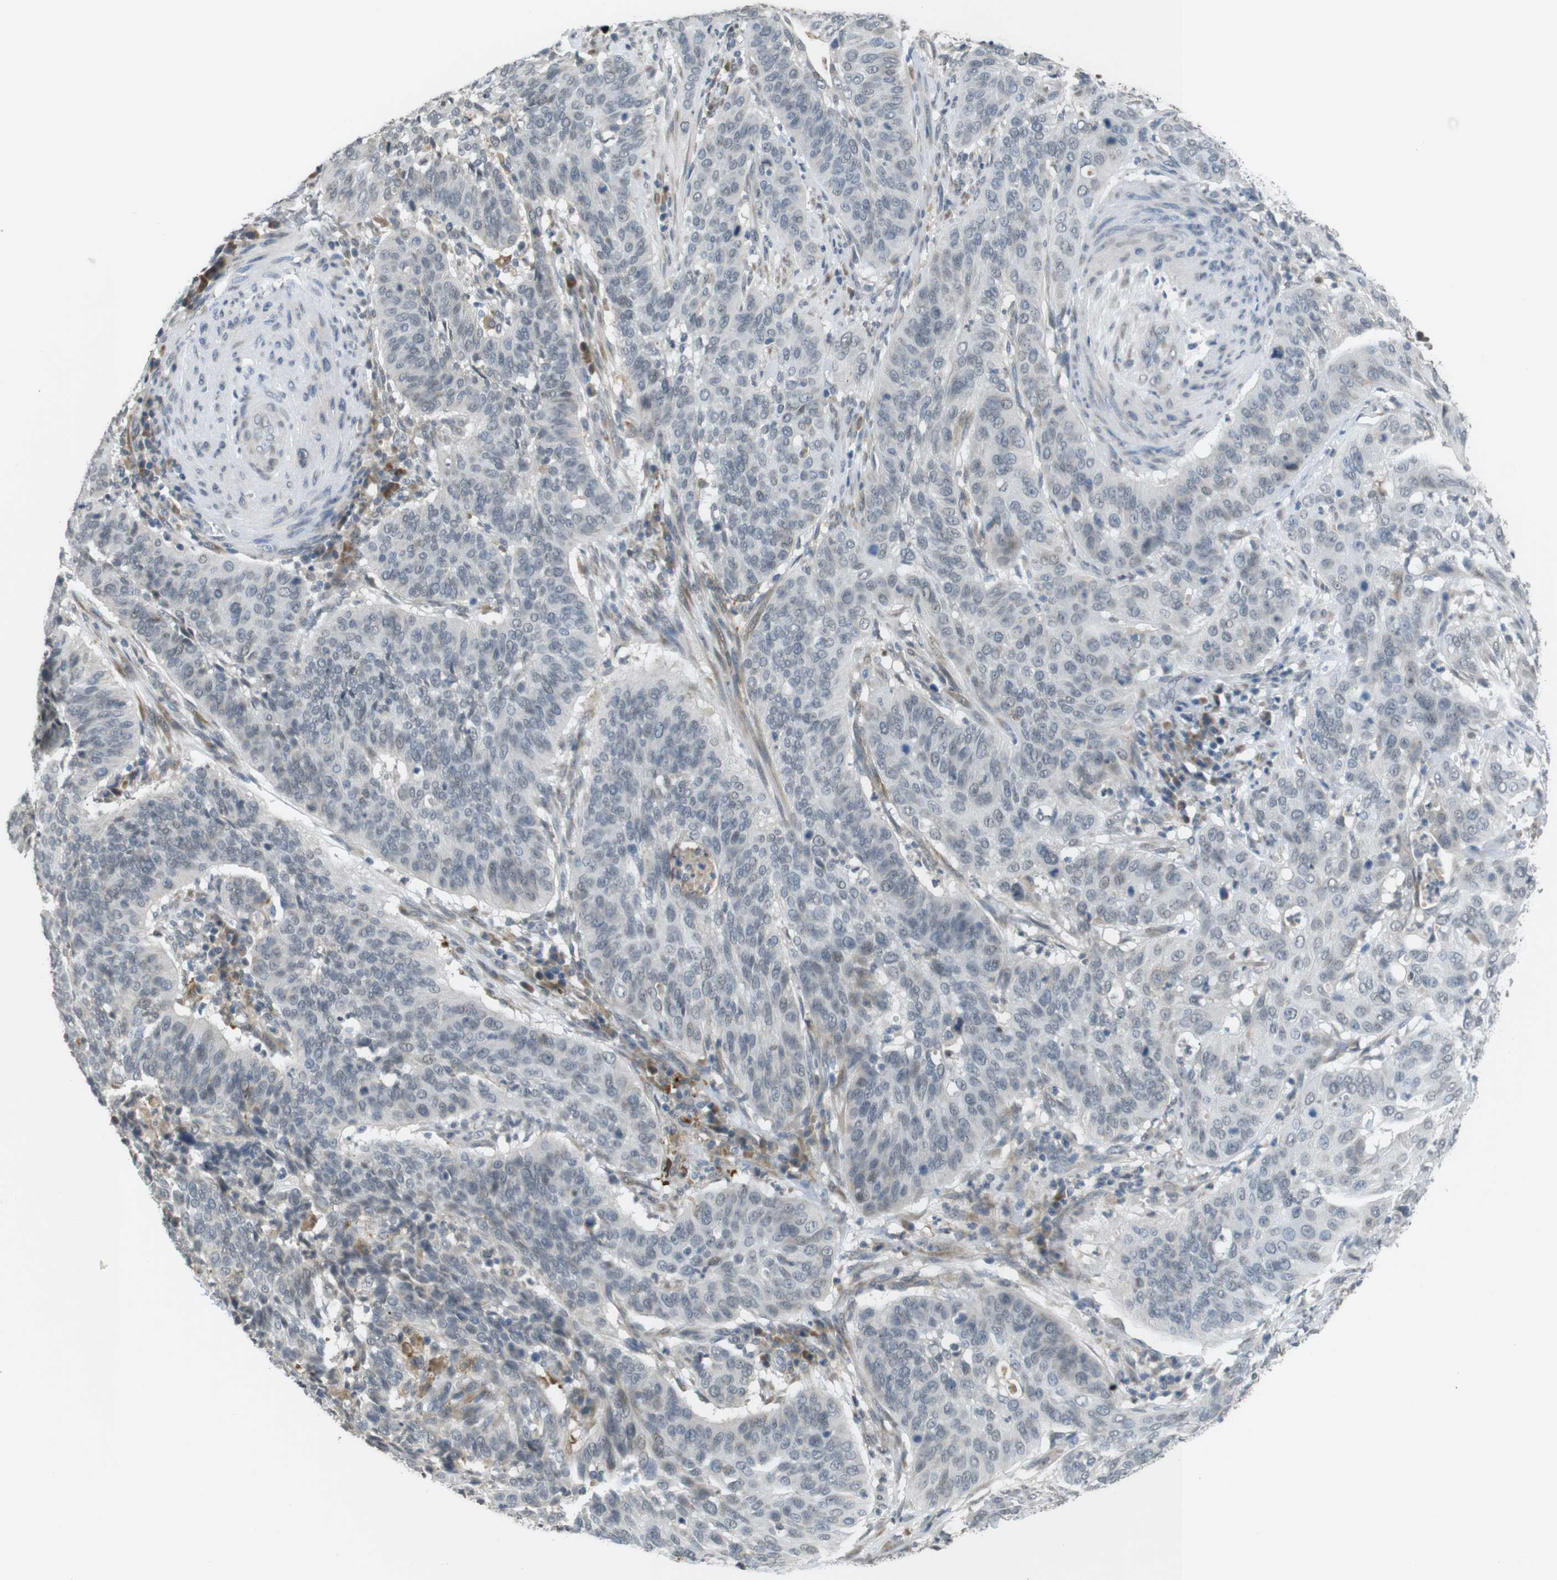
{"staining": {"intensity": "negative", "quantity": "none", "location": "none"}, "tissue": "cervical cancer", "cell_type": "Tumor cells", "image_type": "cancer", "snomed": [{"axis": "morphology", "description": "Normal tissue, NOS"}, {"axis": "morphology", "description": "Squamous cell carcinoma, NOS"}, {"axis": "topography", "description": "Cervix"}], "caption": "An immunohistochemistry (IHC) micrograph of squamous cell carcinoma (cervical) is shown. There is no staining in tumor cells of squamous cell carcinoma (cervical).", "gene": "FZD10", "patient": {"sex": "female", "age": 39}}